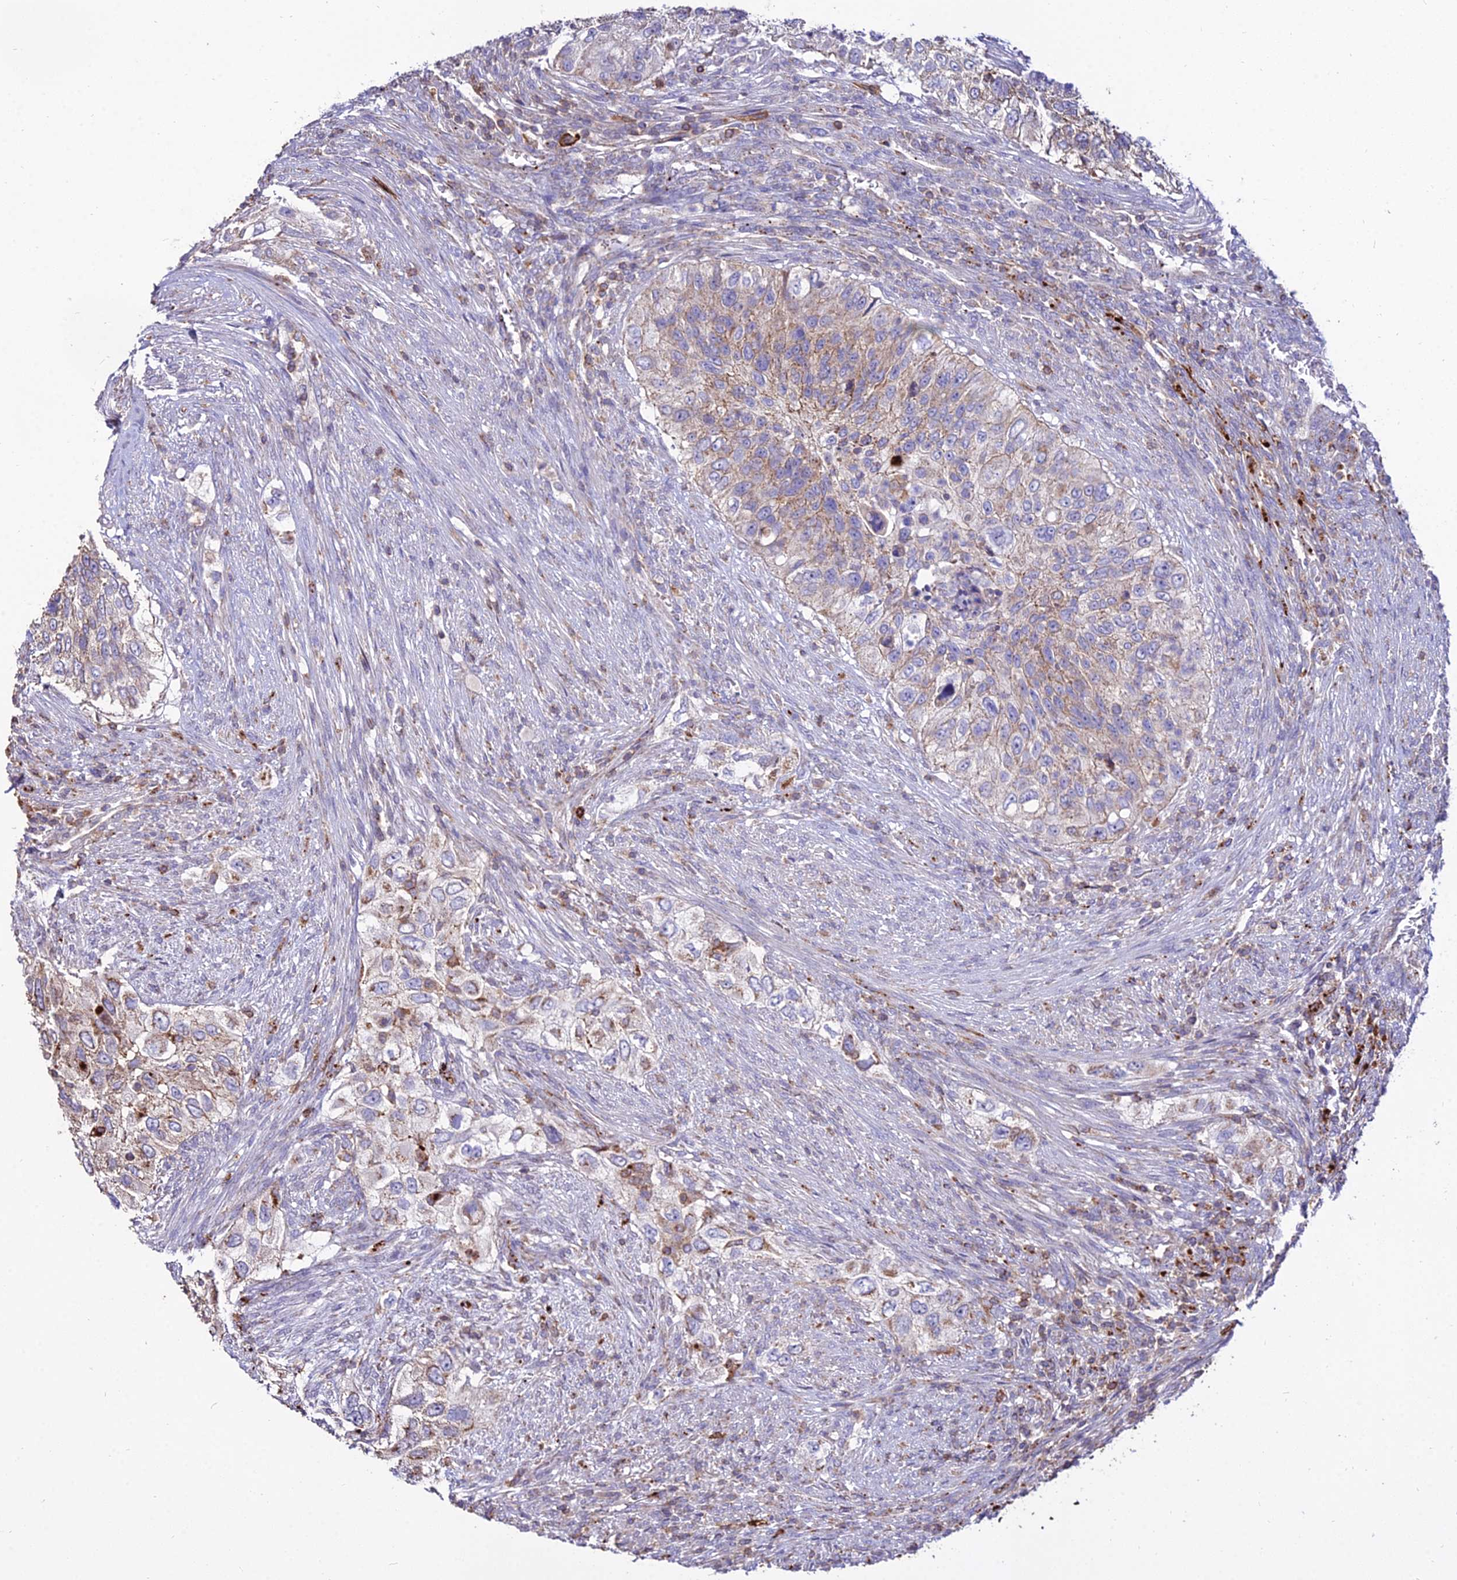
{"staining": {"intensity": "moderate", "quantity": "25%-75%", "location": "cytoplasmic/membranous"}, "tissue": "urothelial cancer", "cell_type": "Tumor cells", "image_type": "cancer", "snomed": [{"axis": "morphology", "description": "Urothelial carcinoma, High grade"}, {"axis": "topography", "description": "Urinary bladder"}], "caption": "IHC histopathology image of neoplastic tissue: urothelial cancer stained using immunohistochemistry demonstrates medium levels of moderate protein expression localized specifically in the cytoplasmic/membranous of tumor cells, appearing as a cytoplasmic/membranous brown color.", "gene": "PNLIPRP3", "patient": {"sex": "female", "age": 60}}